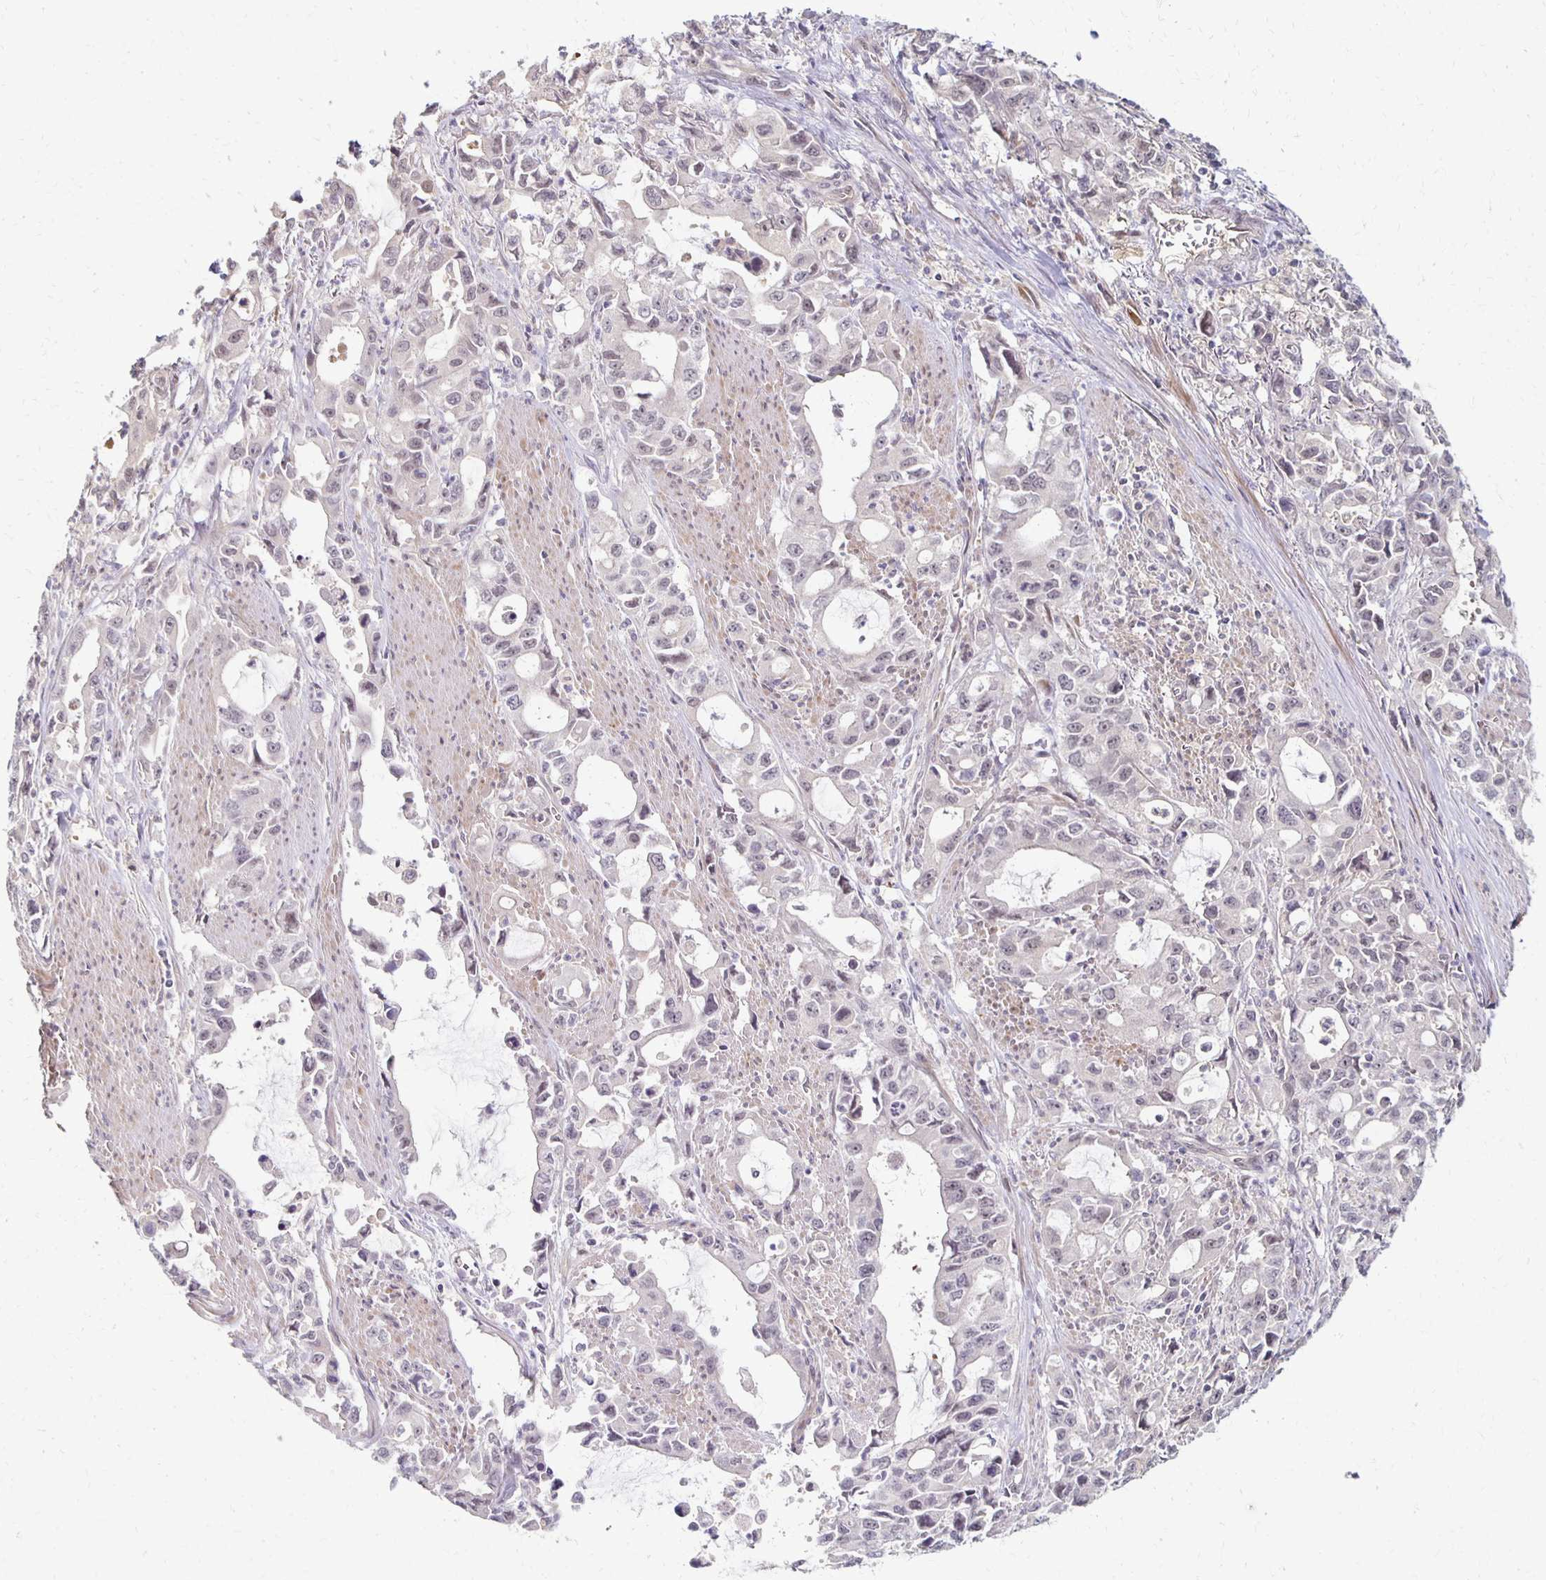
{"staining": {"intensity": "negative", "quantity": "none", "location": "none"}, "tissue": "stomach cancer", "cell_type": "Tumor cells", "image_type": "cancer", "snomed": [{"axis": "morphology", "description": "Adenocarcinoma, NOS"}, {"axis": "topography", "description": "Stomach, upper"}], "caption": "A histopathology image of stomach cancer (adenocarcinoma) stained for a protein shows no brown staining in tumor cells. (DAB (3,3'-diaminobenzidine) immunohistochemistry (IHC) with hematoxylin counter stain).", "gene": "PRKCB", "patient": {"sex": "male", "age": 85}}